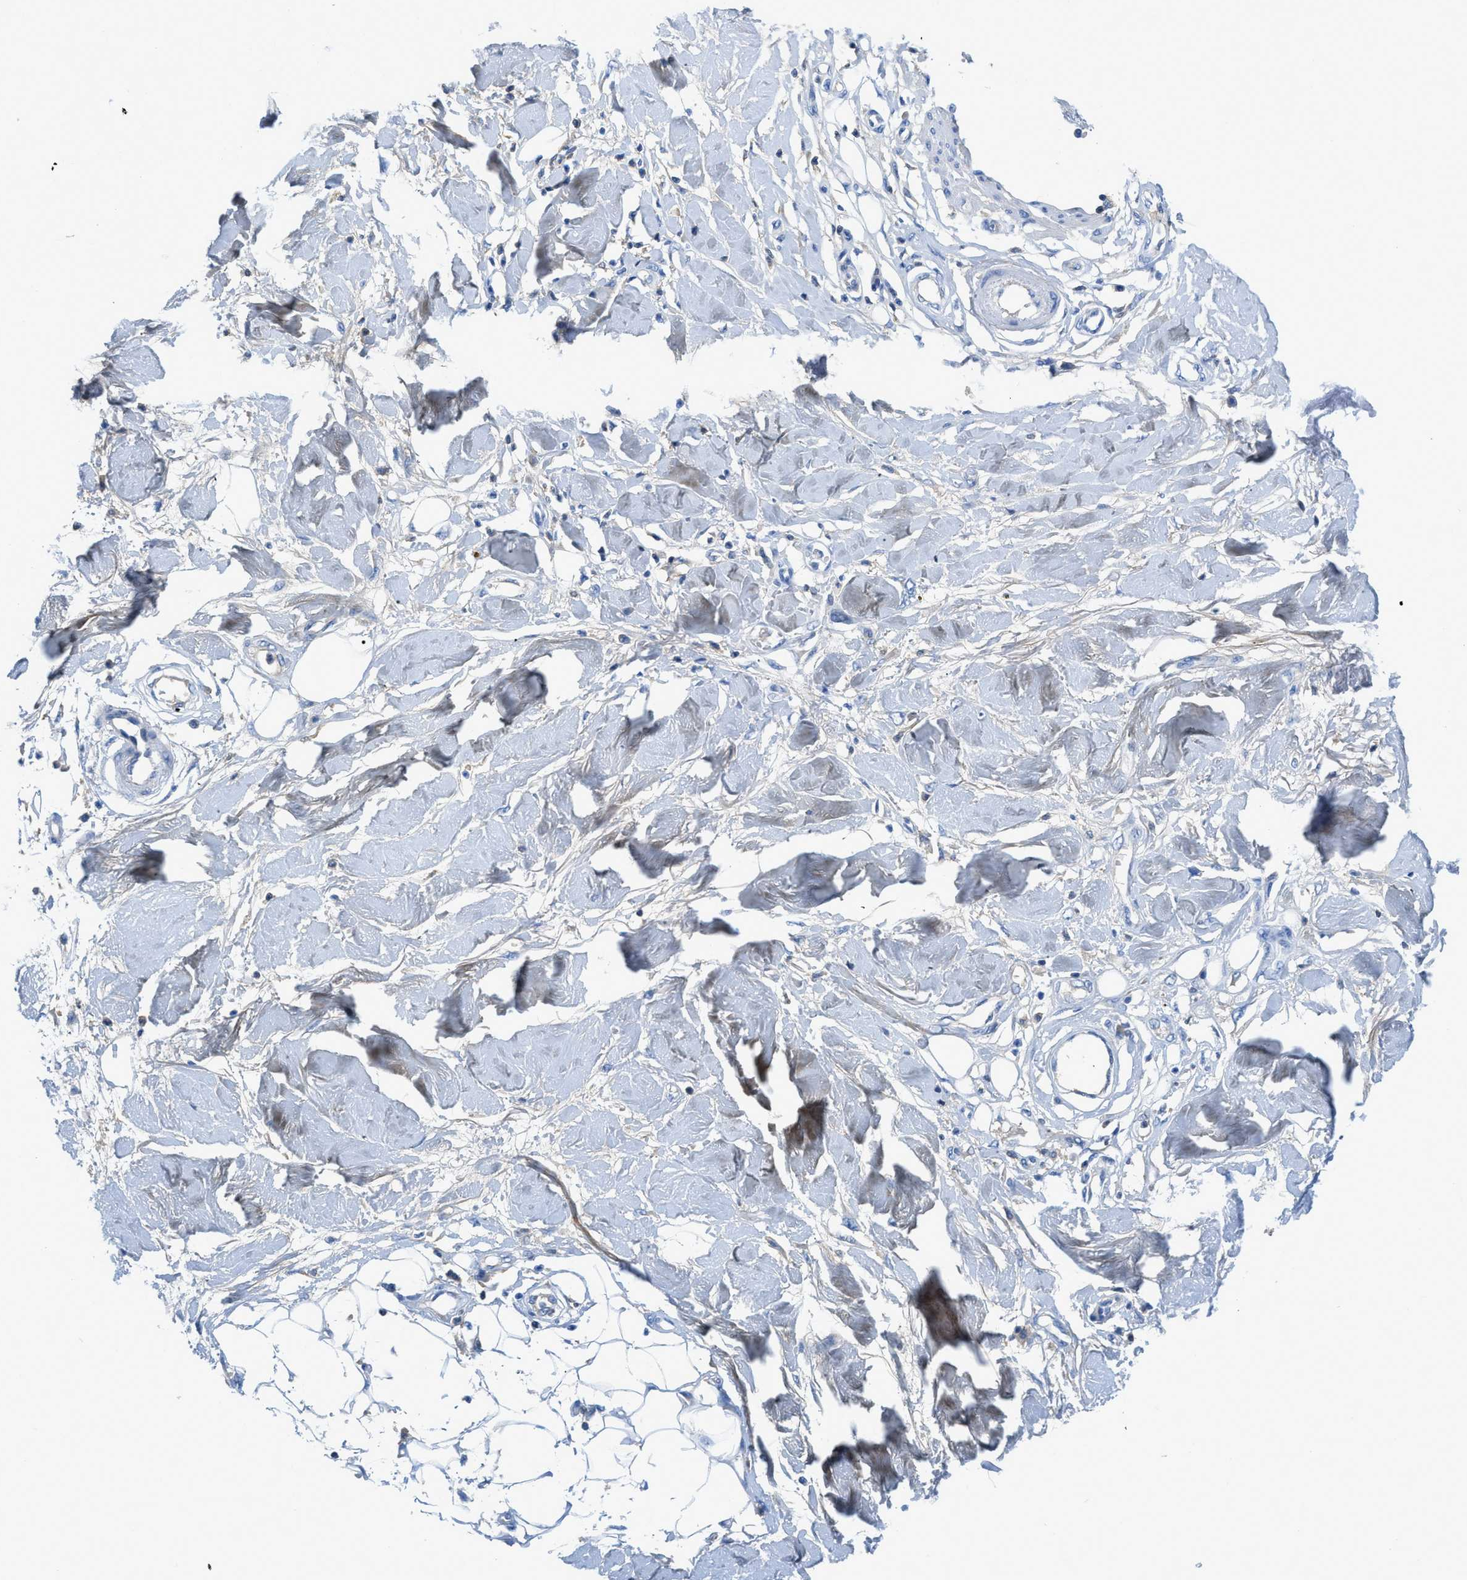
{"staining": {"intensity": "negative", "quantity": "none", "location": "none"}, "tissue": "adipose tissue", "cell_type": "Adipocytes", "image_type": "normal", "snomed": [{"axis": "morphology", "description": "Normal tissue, NOS"}, {"axis": "morphology", "description": "Squamous cell carcinoma, NOS"}, {"axis": "topography", "description": "Skin"}, {"axis": "topography", "description": "Peripheral nerve tissue"}], "caption": "Adipocytes show no significant protein staining in benign adipose tissue.", "gene": "COL3A1", "patient": {"sex": "male", "age": 83}}